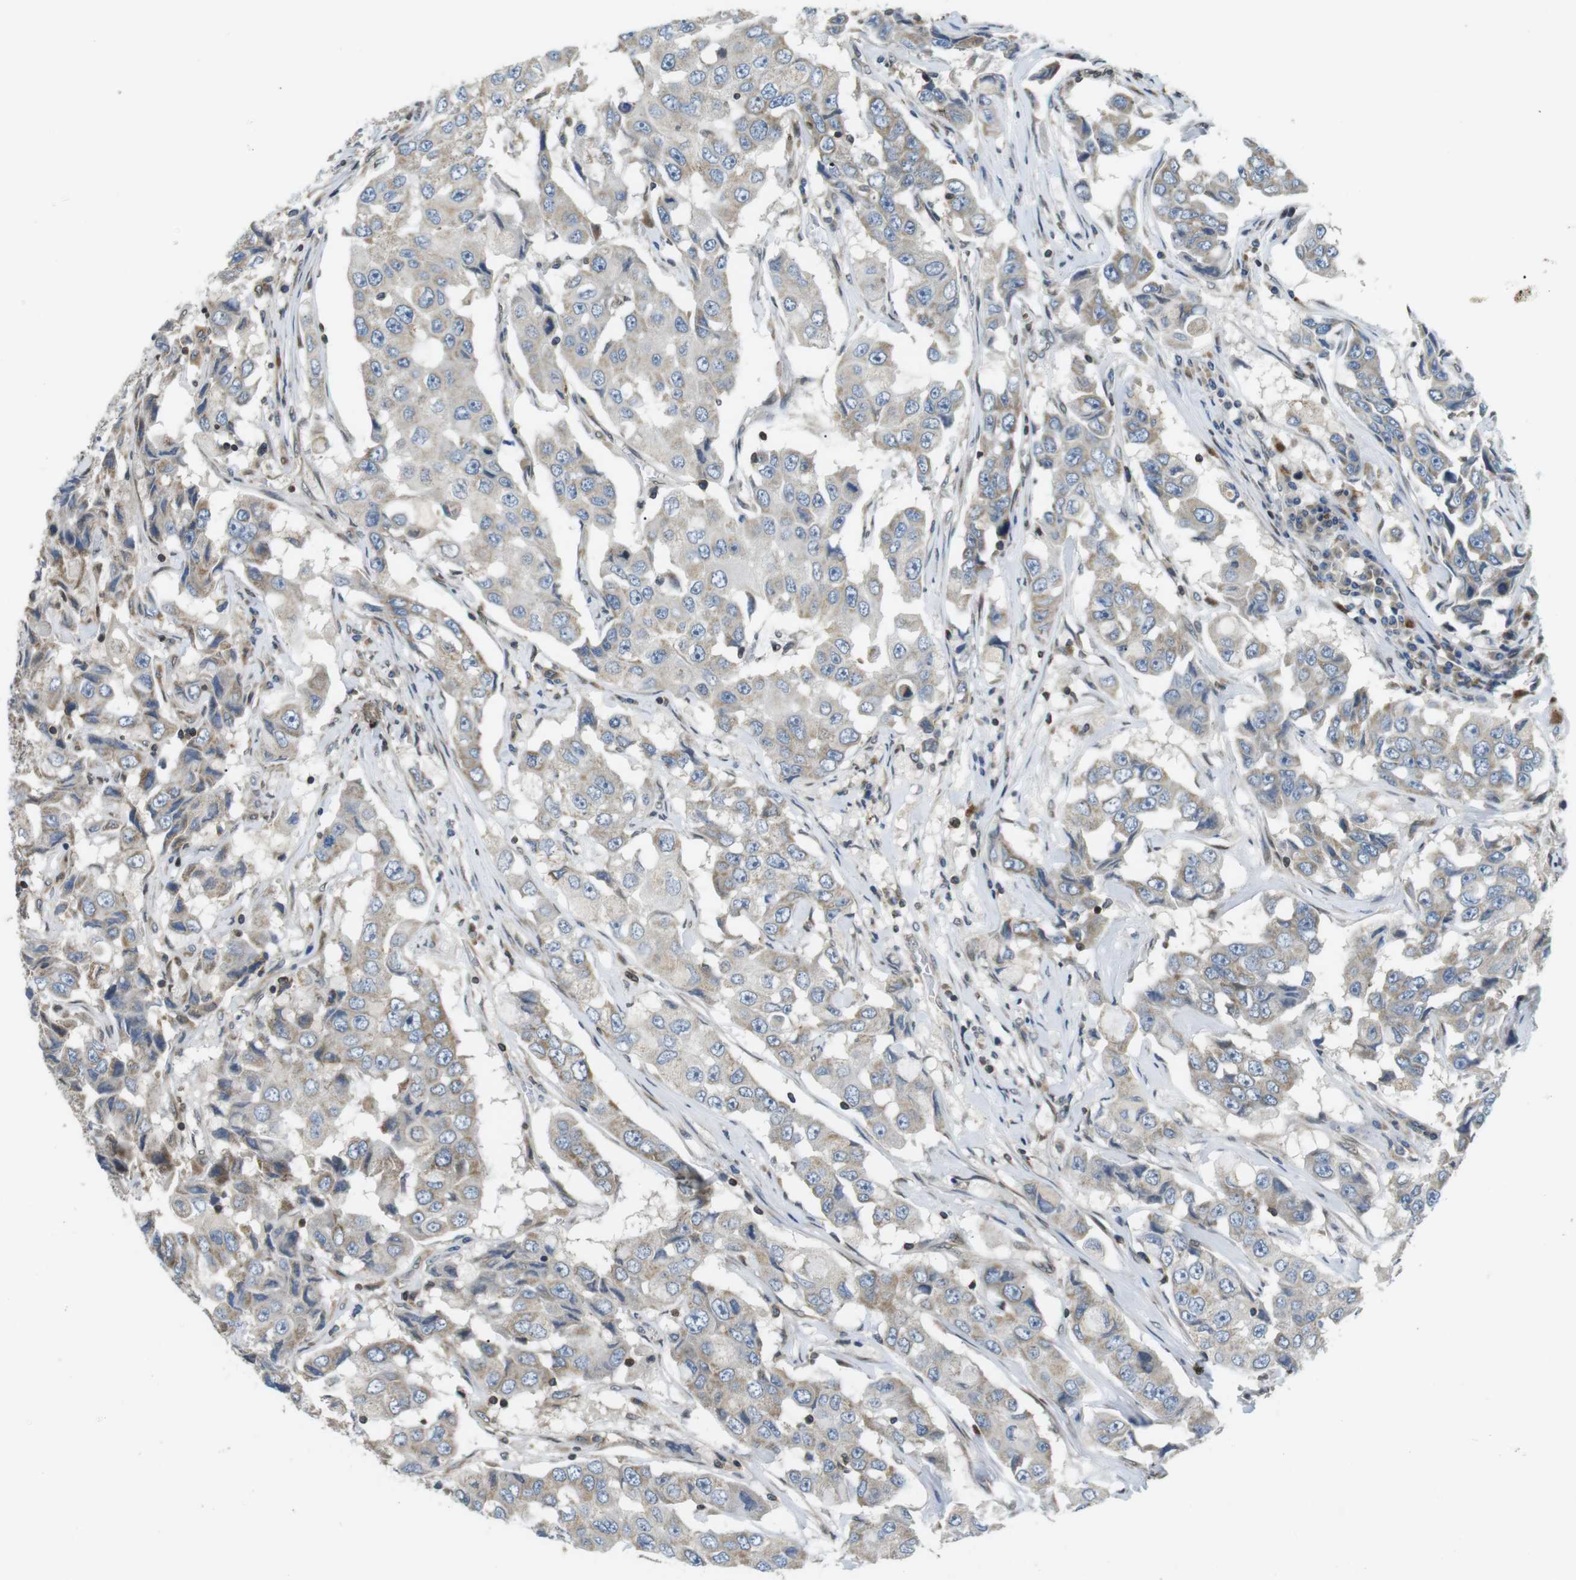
{"staining": {"intensity": "negative", "quantity": "none", "location": "none"}, "tissue": "breast cancer", "cell_type": "Tumor cells", "image_type": "cancer", "snomed": [{"axis": "morphology", "description": "Duct carcinoma"}, {"axis": "topography", "description": "Breast"}], "caption": "Human intraductal carcinoma (breast) stained for a protein using immunohistochemistry exhibits no positivity in tumor cells.", "gene": "TMX4", "patient": {"sex": "female", "age": 27}}